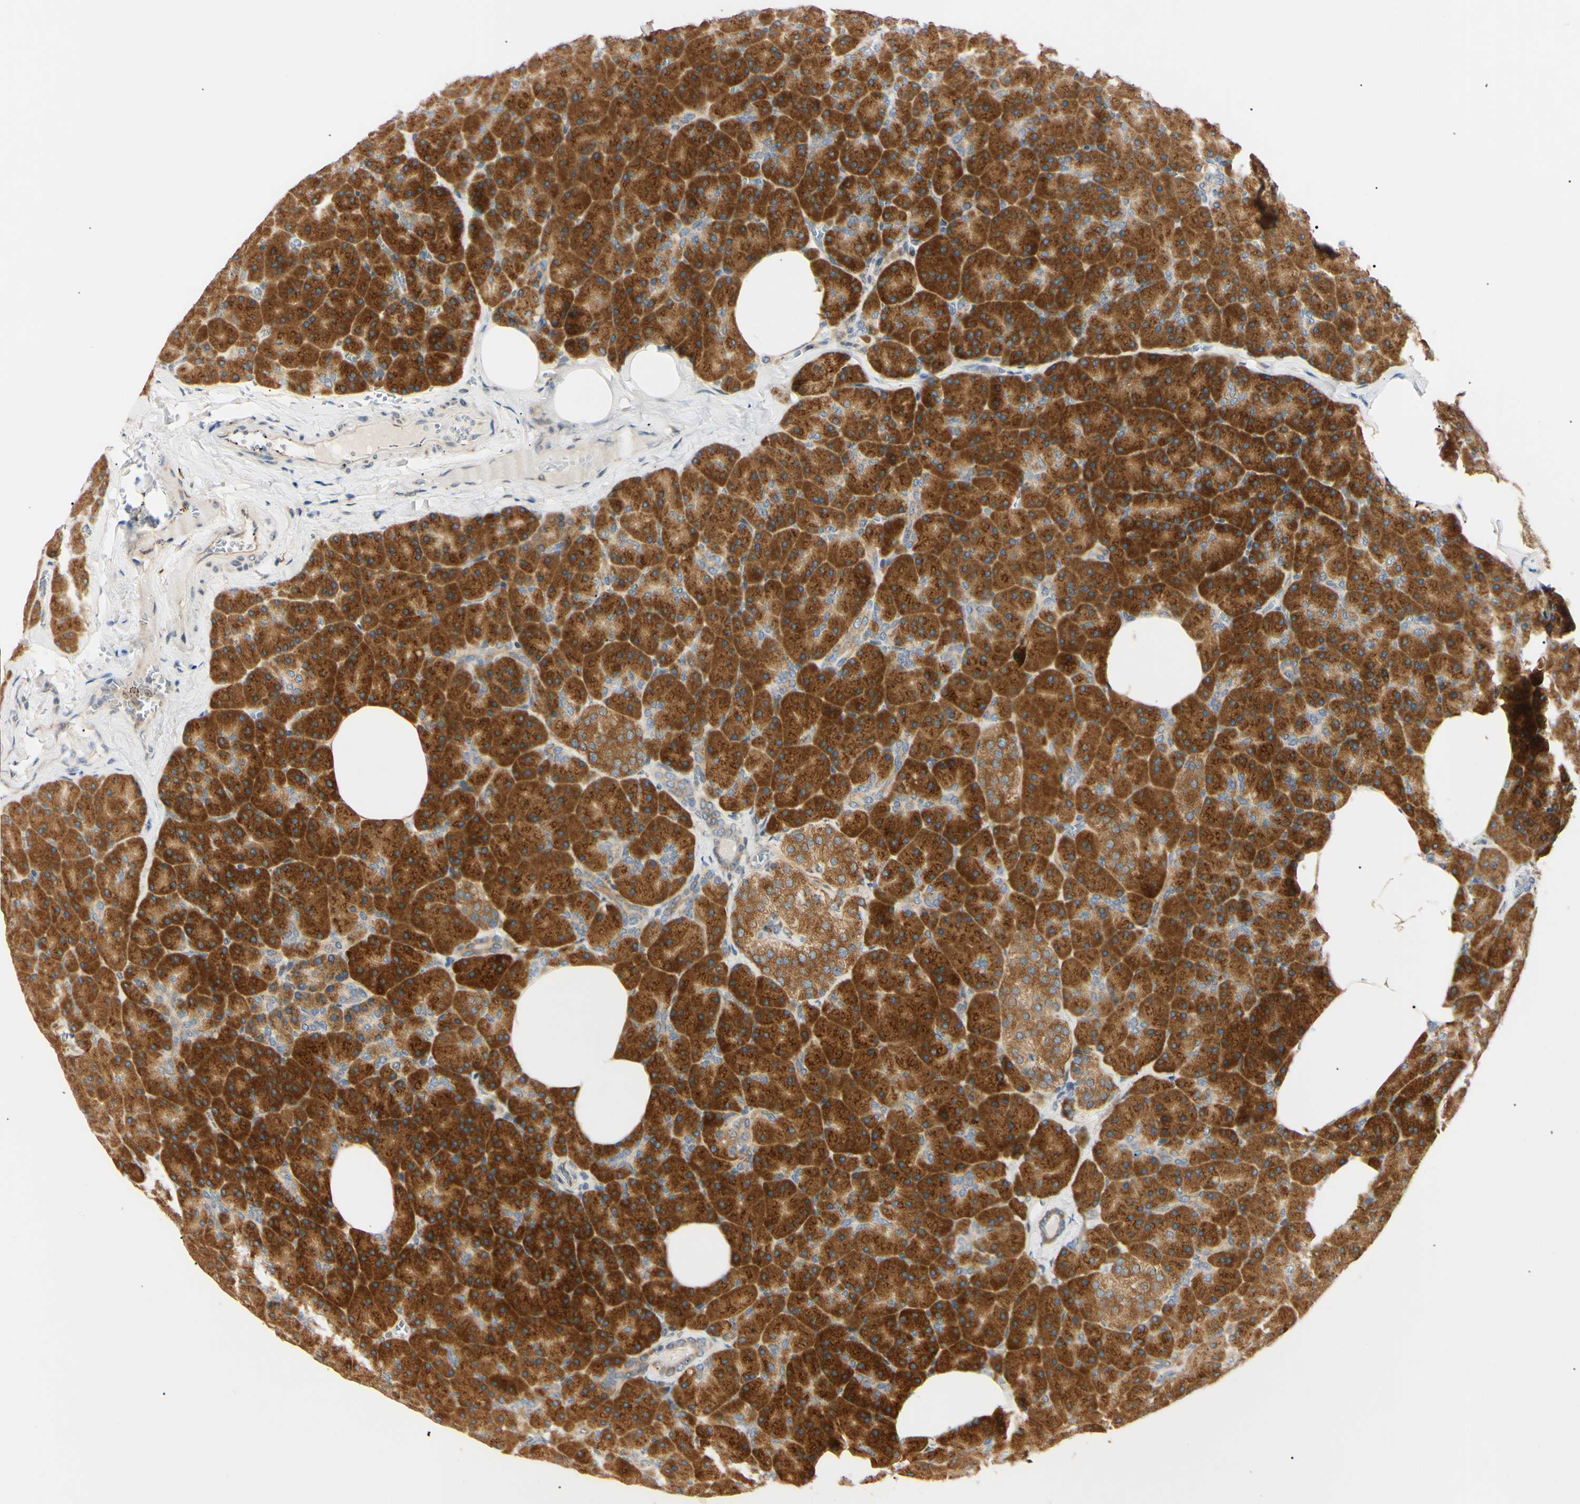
{"staining": {"intensity": "strong", "quantity": ">75%", "location": "cytoplasmic/membranous"}, "tissue": "pancreas", "cell_type": "Exocrine glandular cells", "image_type": "normal", "snomed": [{"axis": "morphology", "description": "Normal tissue, NOS"}, {"axis": "topography", "description": "Pancreas"}], "caption": "Immunohistochemical staining of unremarkable pancreas displays >75% levels of strong cytoplasmic/membranous protein staining in approximately >75% of exocrine glandular cells.", "gene": "IER3IP1", "patient": {"sex": "female", "age": 35}}